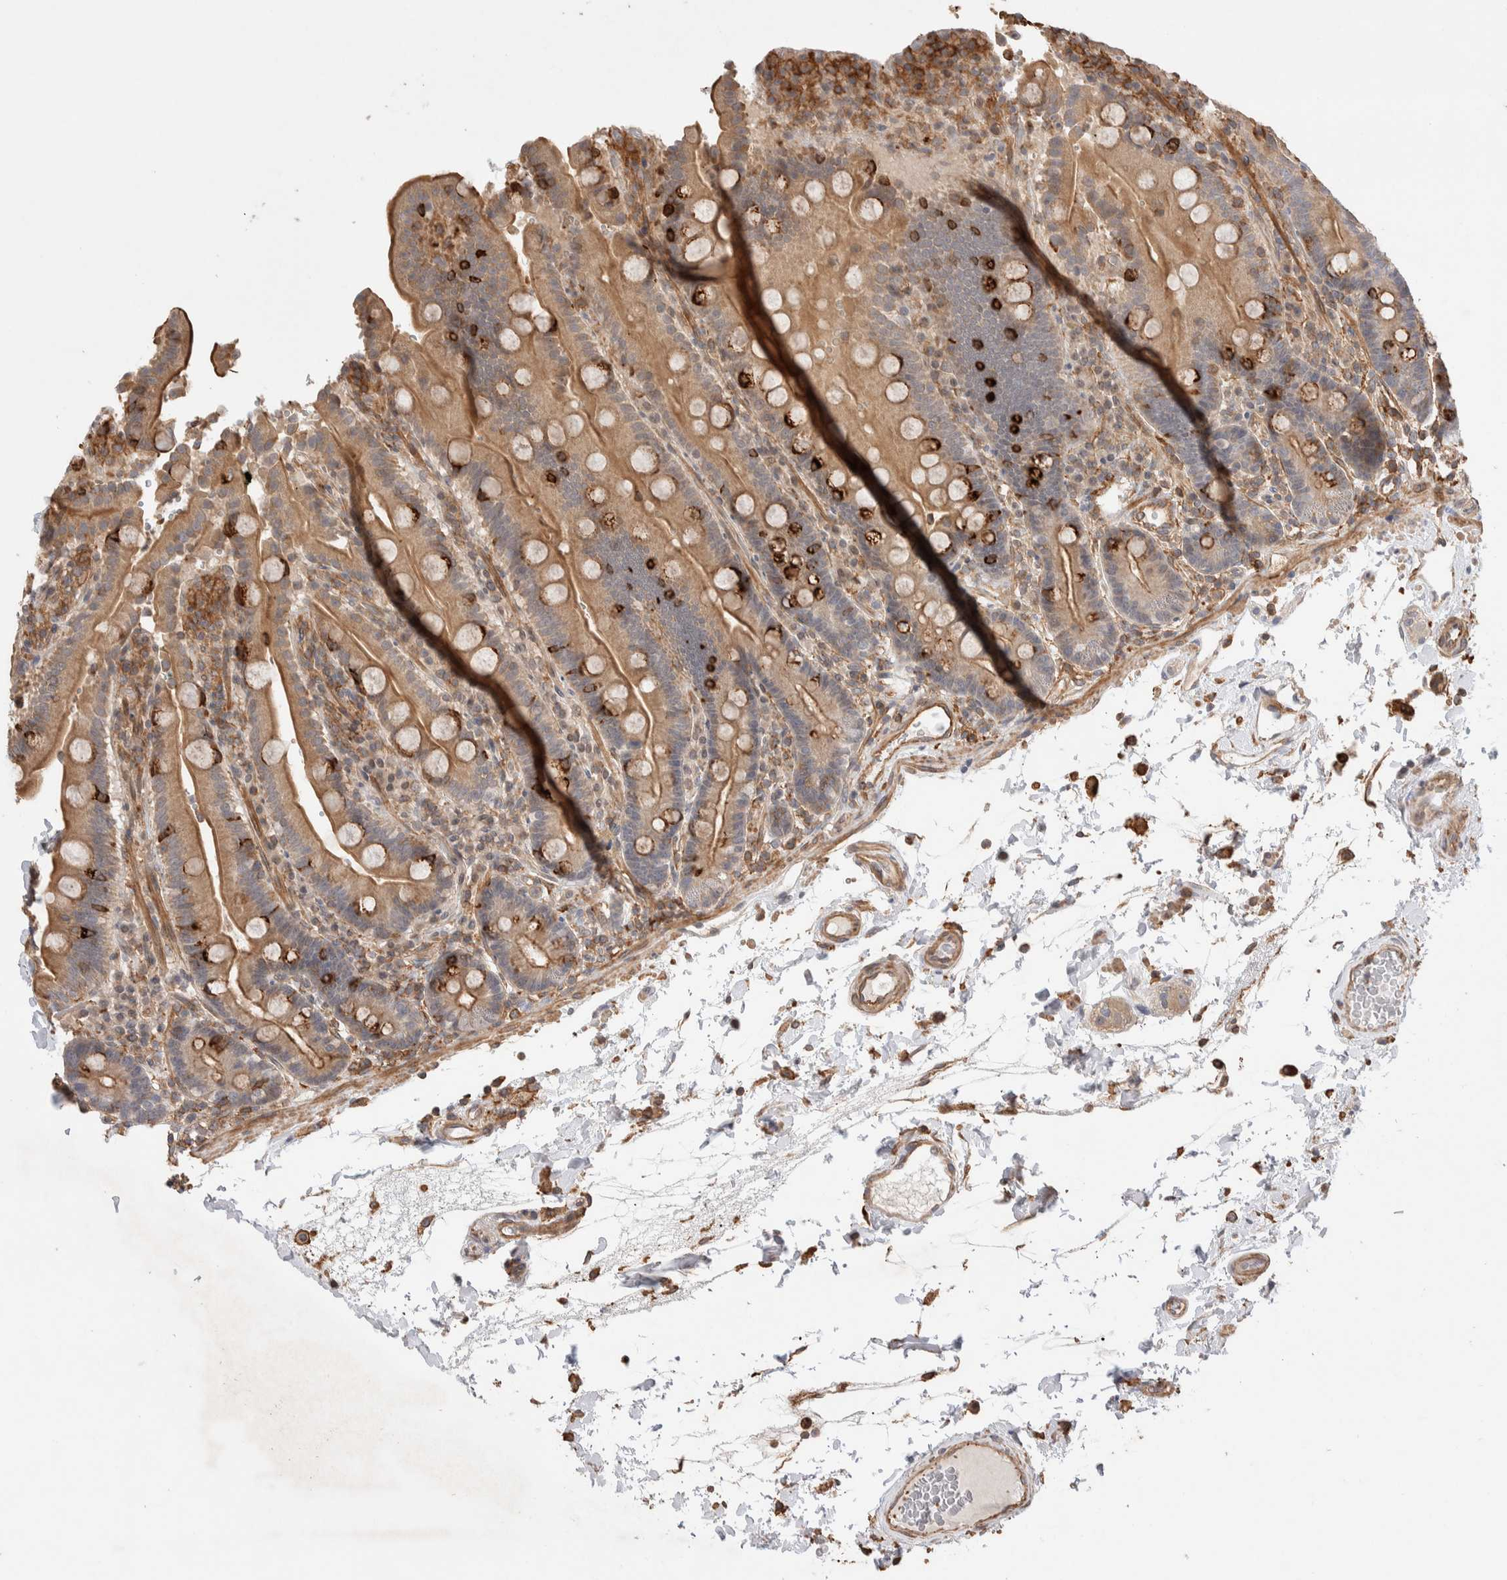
{"staining": {"intensity": "moderate", "quantity": ">75%", "location": "cytoplasmic/membranous"}, "tissue": "duodenum", "cell_type": "Glandular cells", "image_type": "normal", "snomed": [{"axis": "morphology", "description": "Normal tissue, NOS"}, {"axis": "topography", "description": "Small intestine, NOS"}], "caption": "Benign duodenum displays moderate cytoplasmic/membranous staining in approximately >75% of glandular cells, visualized by immunohistochemistry. (brown staining indicates protein expression, while blue staining denotes nuclei).", "gene": "ZNF704", "patient": {"sex": "female", "age": 71}}